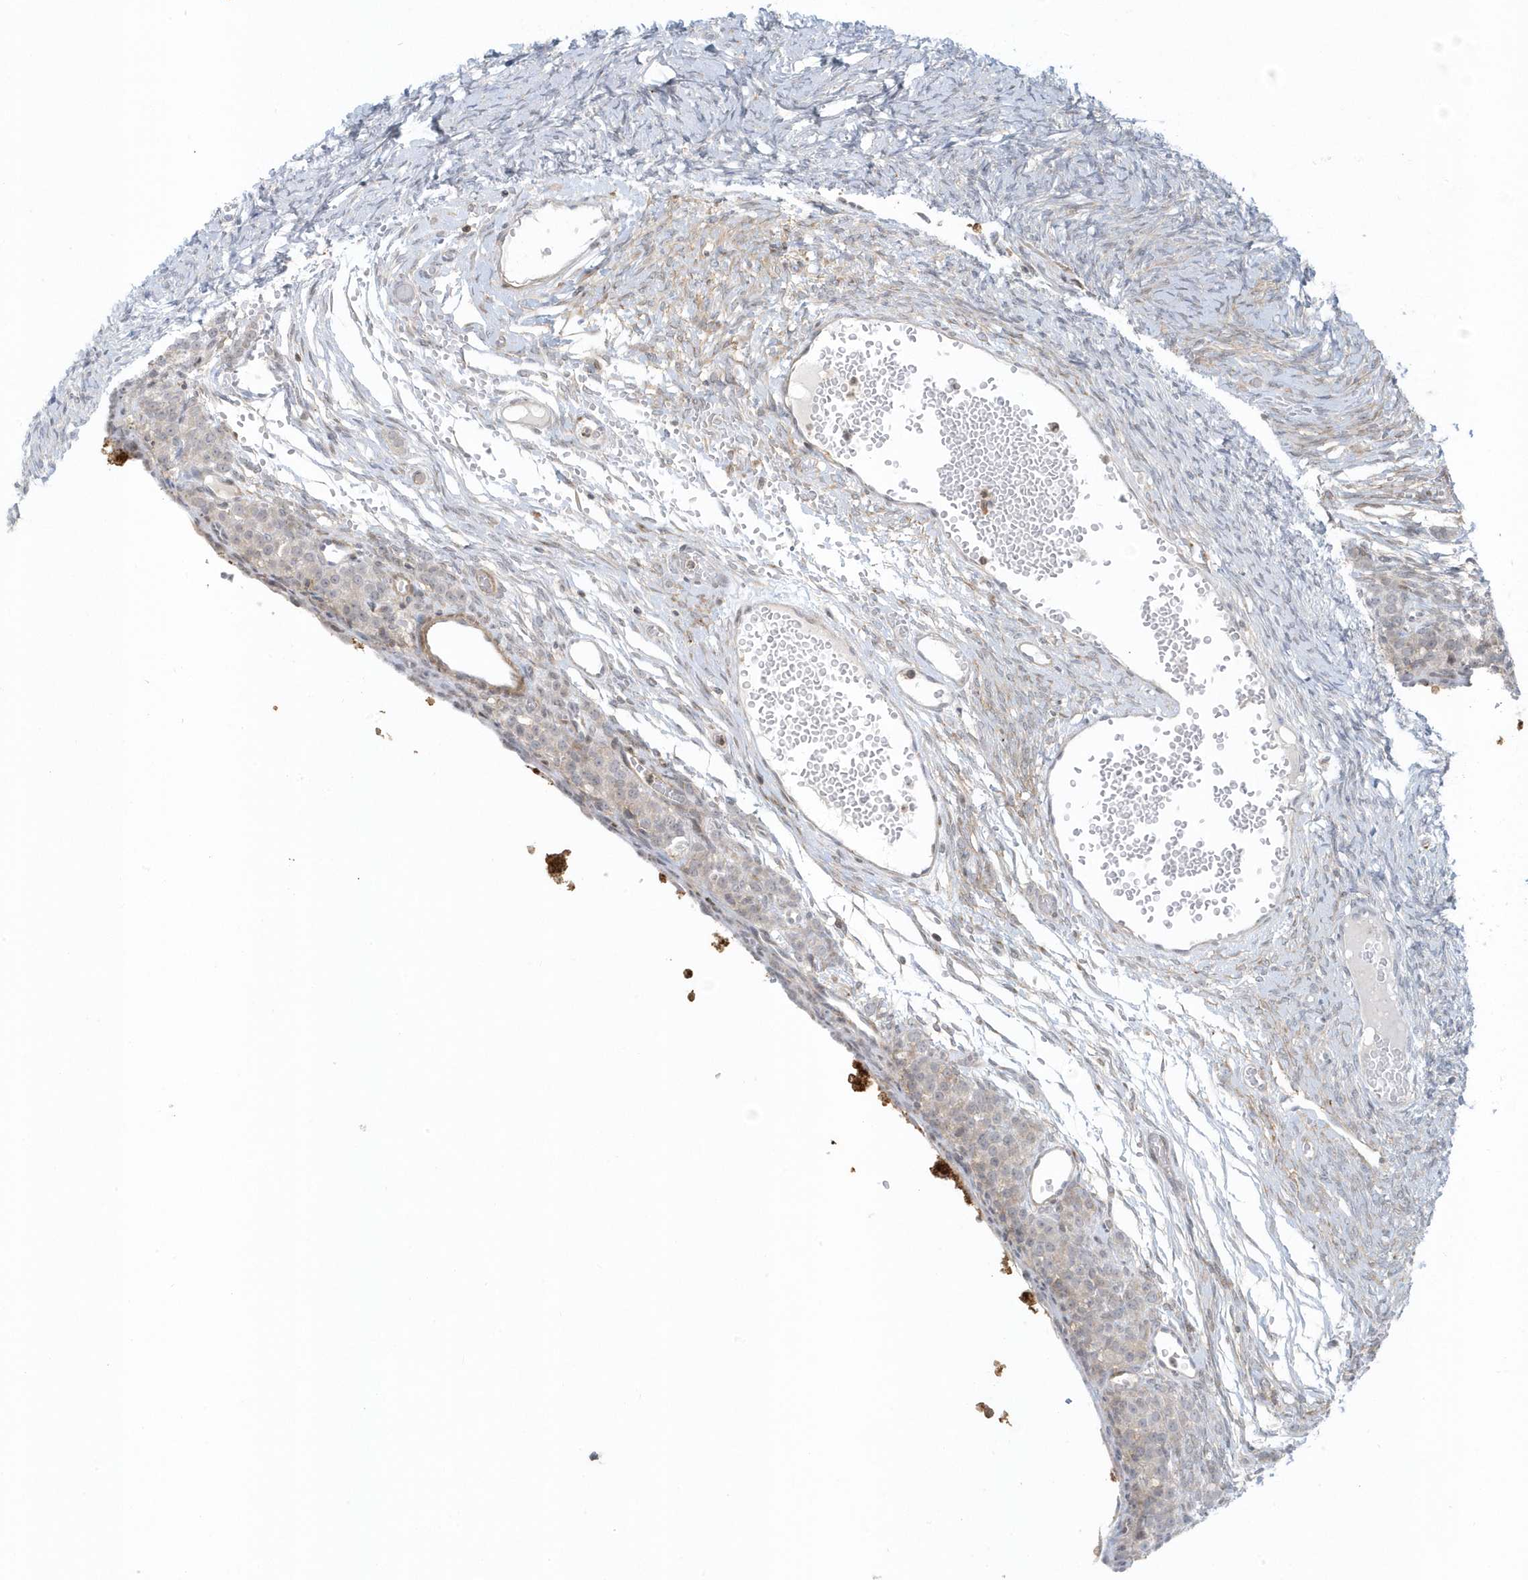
{"staining": {"intensity": "weak", "quantity": "25%-75%", "location": "cytoplasmic/membranous"}, "tissue": "ovary", "cell_type": "Ovarian stroma cells", "image_type": "normal", "snomed": [{"axis": "morphology", "description": "Adenocarcinoma, NOS"}, {"axis": "topography", "description": "Endometrium"}], "caption": "Protein expression analysis of benign ovary demonstrates weak cytoplasmic/membranous expression in approximately 25%-75% of ovarian stroma cells.", "gene": "CACNB2", "patient": {"sex": "female", "age": 32}}